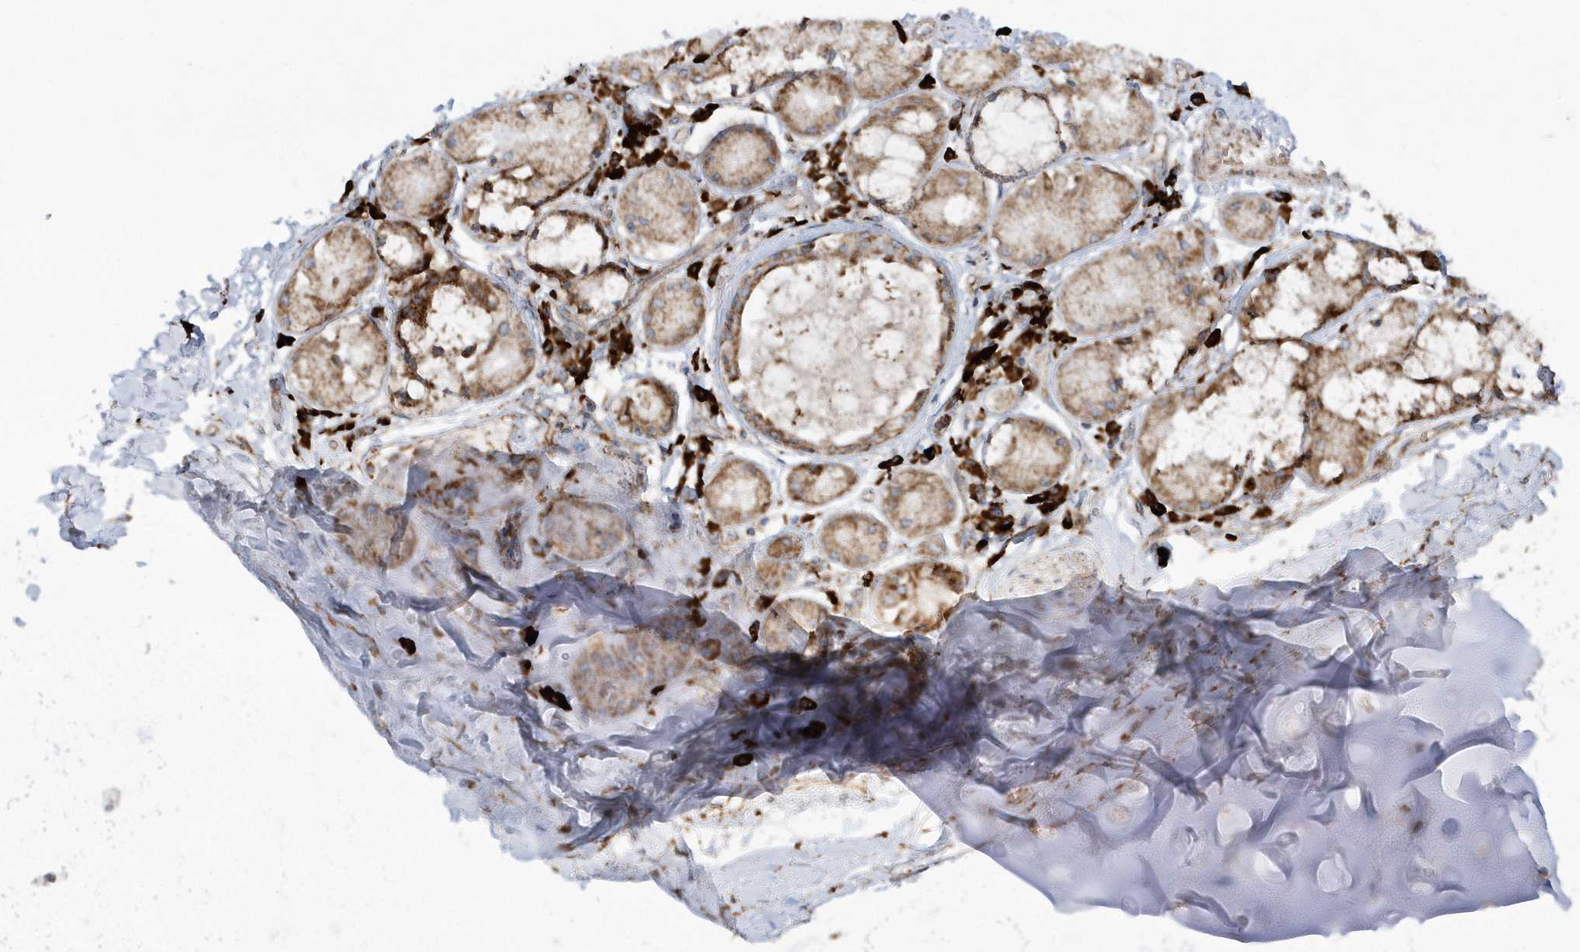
{"staining": {"intensity": "weak", "quantity": "25%-75%", "location": "cytoplasmic/membranous"}, "tissue": "adipose tissue", "cell_type": "Adipocytes", "image_type": "normal", "snomed": [{"axis": "morphology", "description": "Normal tissue, NOS"}, {"axis": "topography", "description": "Cartilage tissue"}, {"axis": "topography", "description": "Bronchus"}, {"axis": "topography", "description": "Lung"}, {"axis": "topography", "description": "Peripheral nerve tissue"}], "caption": "Immunohistochemical staining of unremarkable adipose tissue exhibits weak cytoplasmic/membranous protein positivity in approximately 25%-75% of adipocytes.", "gene": "SH3BP2", "patient": {"sex": "female", "age": 49}}